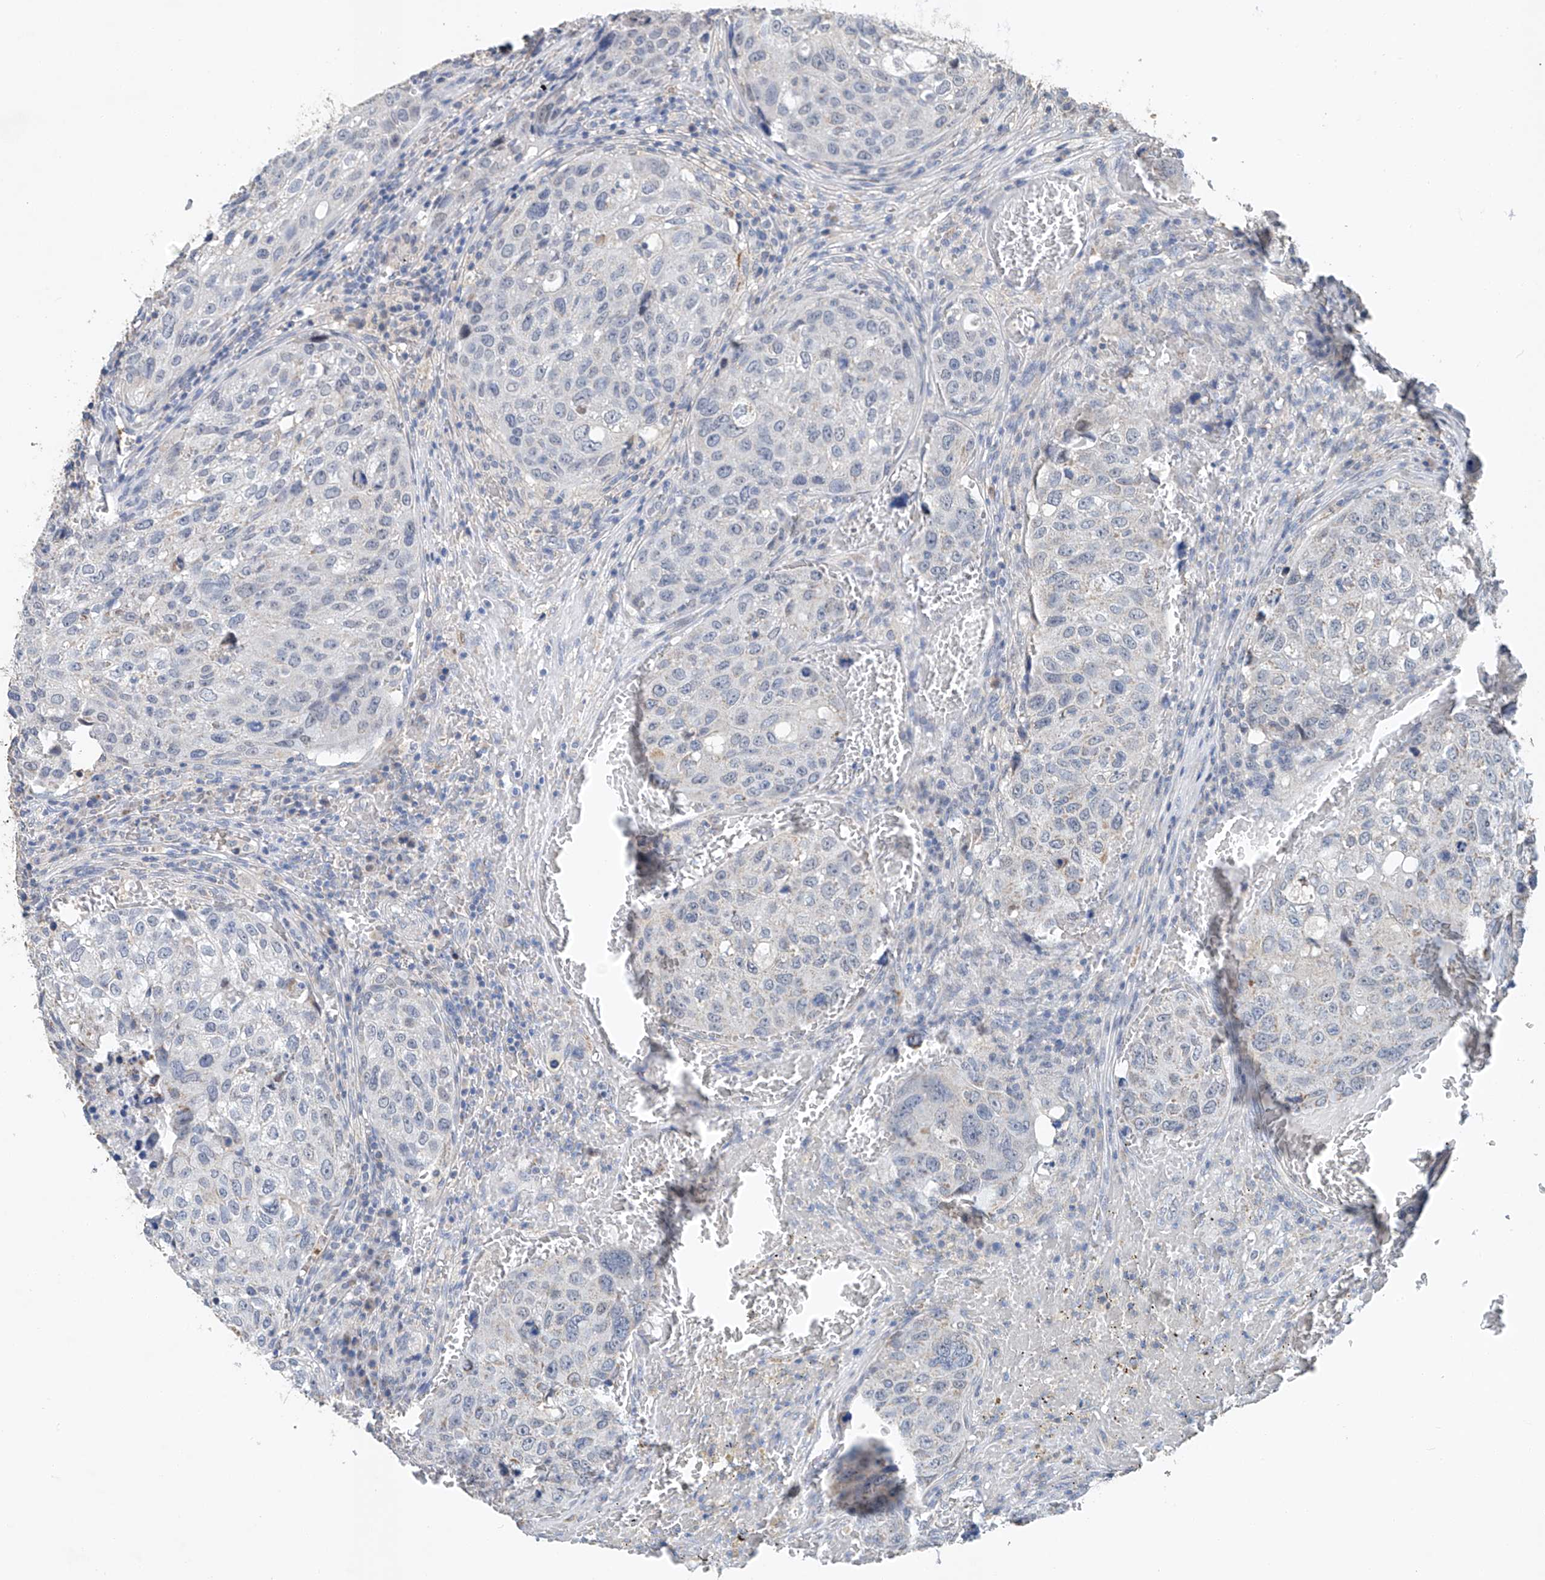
{"staining": {"intensity": "negative", "quantity": "none", "location": "none"}, "tissue": "urothelial cancer", "cell_type": "Tumor cells", "image_type": "cancer", "snomed": [{"axis": "morphology", "description": "Urothelial carcinoma, High grade"}, {"axis": "topography", "description": "Lymph node"}, {"axis": "topography", "description": "Urinary bladder"}], "caption": "Immunohistochemistry photomicrograph of neoplastic tissue: urothelial cancer stained with DAB demonstrates no significant protein expression in tumor cells. (DAB (3,3'-diaminobenzidine) IHC with hematoxylin counter stain).", "gene": "KLF15", "patient": {"sex": "male", "age": 51}}